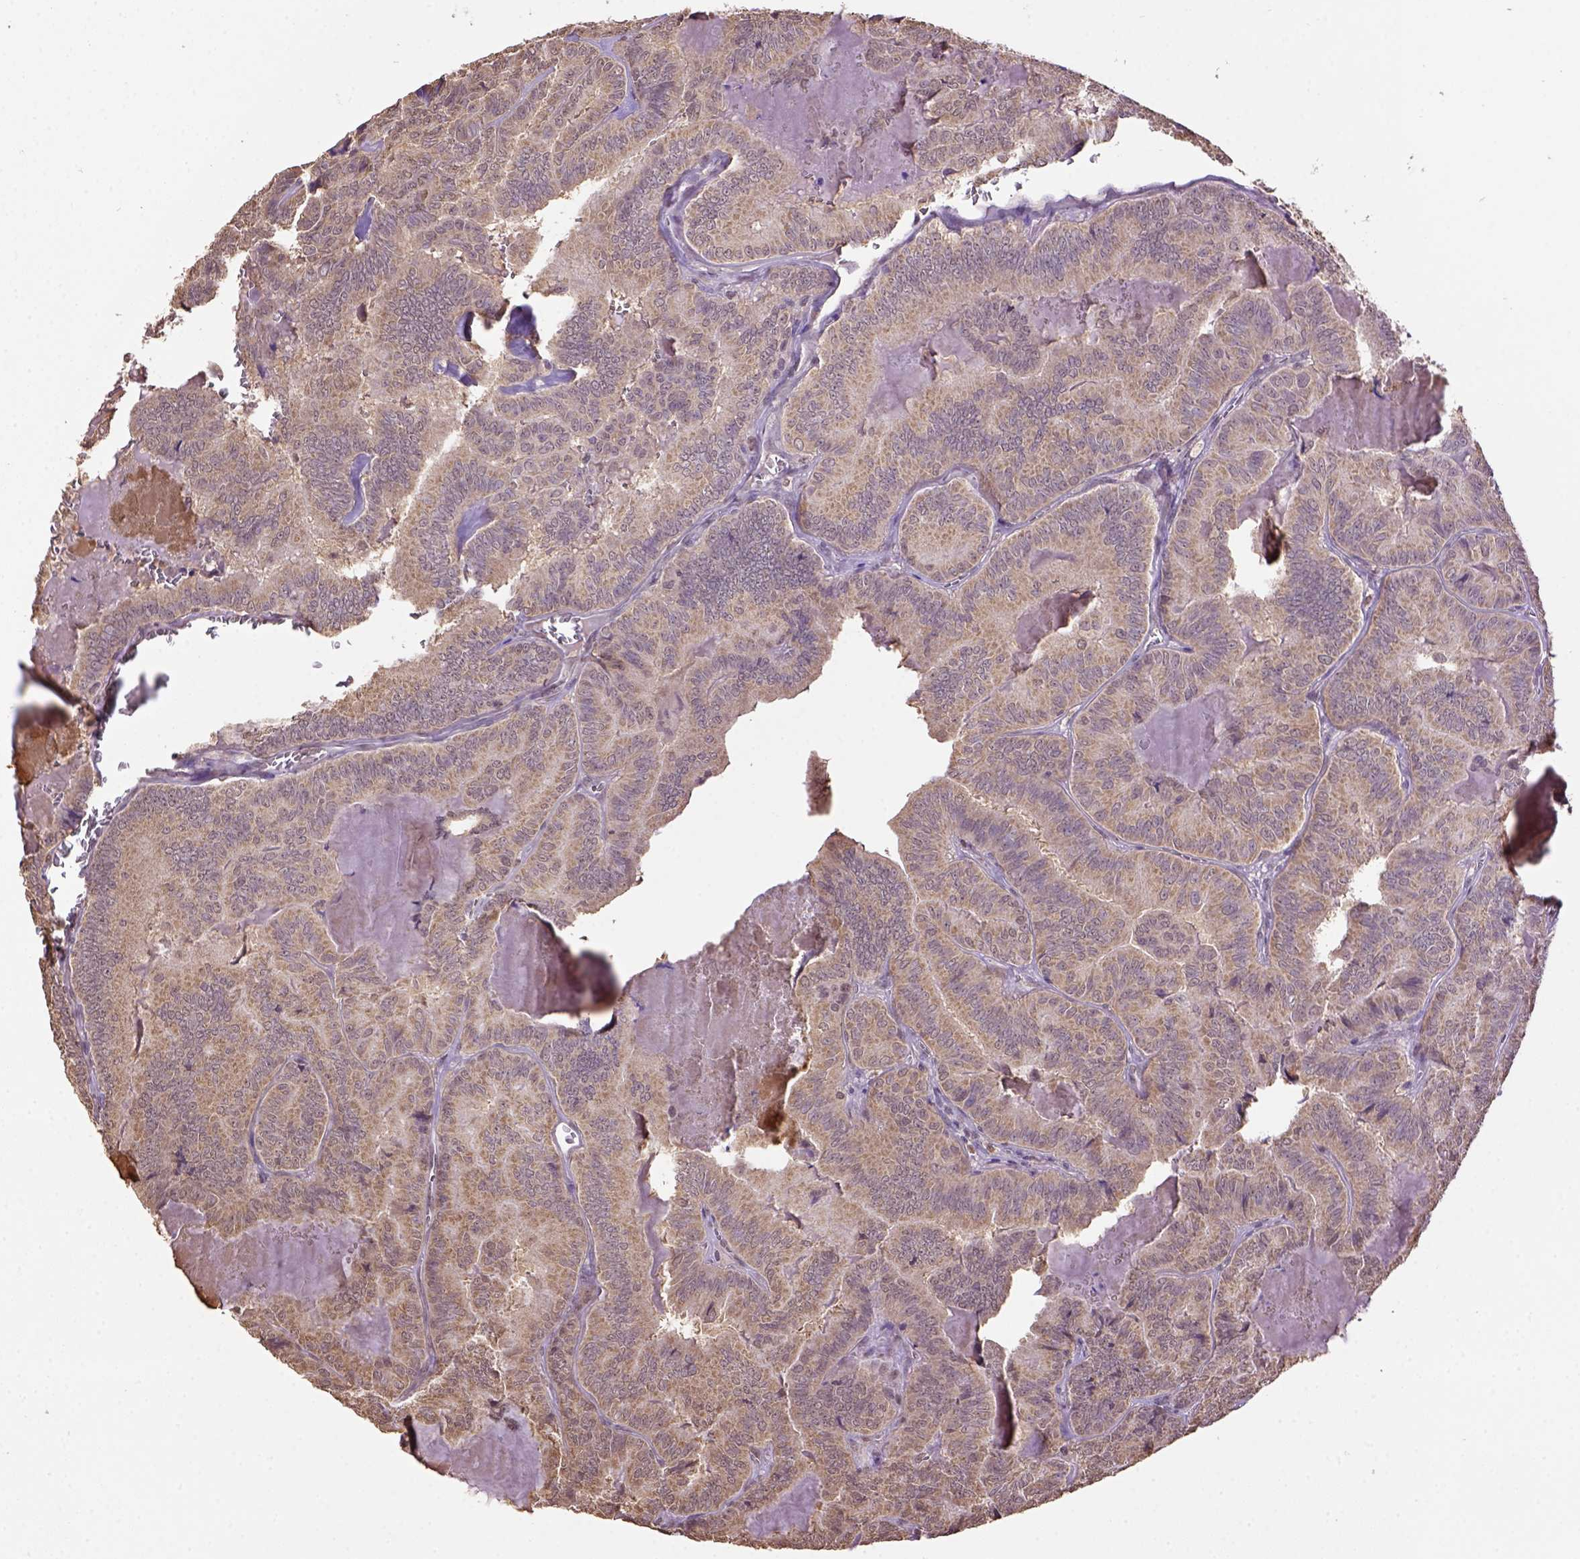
{"staining": {"intensity": "weak", "quantity": ">75%", "location": "cytoplasmic/membranous"}, "tissue": "thyroid cancer", "cell_type": "Tumor cells", "image_type": "cancer", "snomed": [{"axis": "morphology", "description": "Papillary adenocarcinoma, NOS"}, {"axis": "topography", "description": "Thyroid gland"}], "caption": "Immunohistochemical staining of thyroid papillary adenocarcinoma displays low levels of weak cytoplasmic/membranous staining in about >75% of tumor cells.", "gene": "WDR17", "patient": {"sex": "female", "age": 75}}